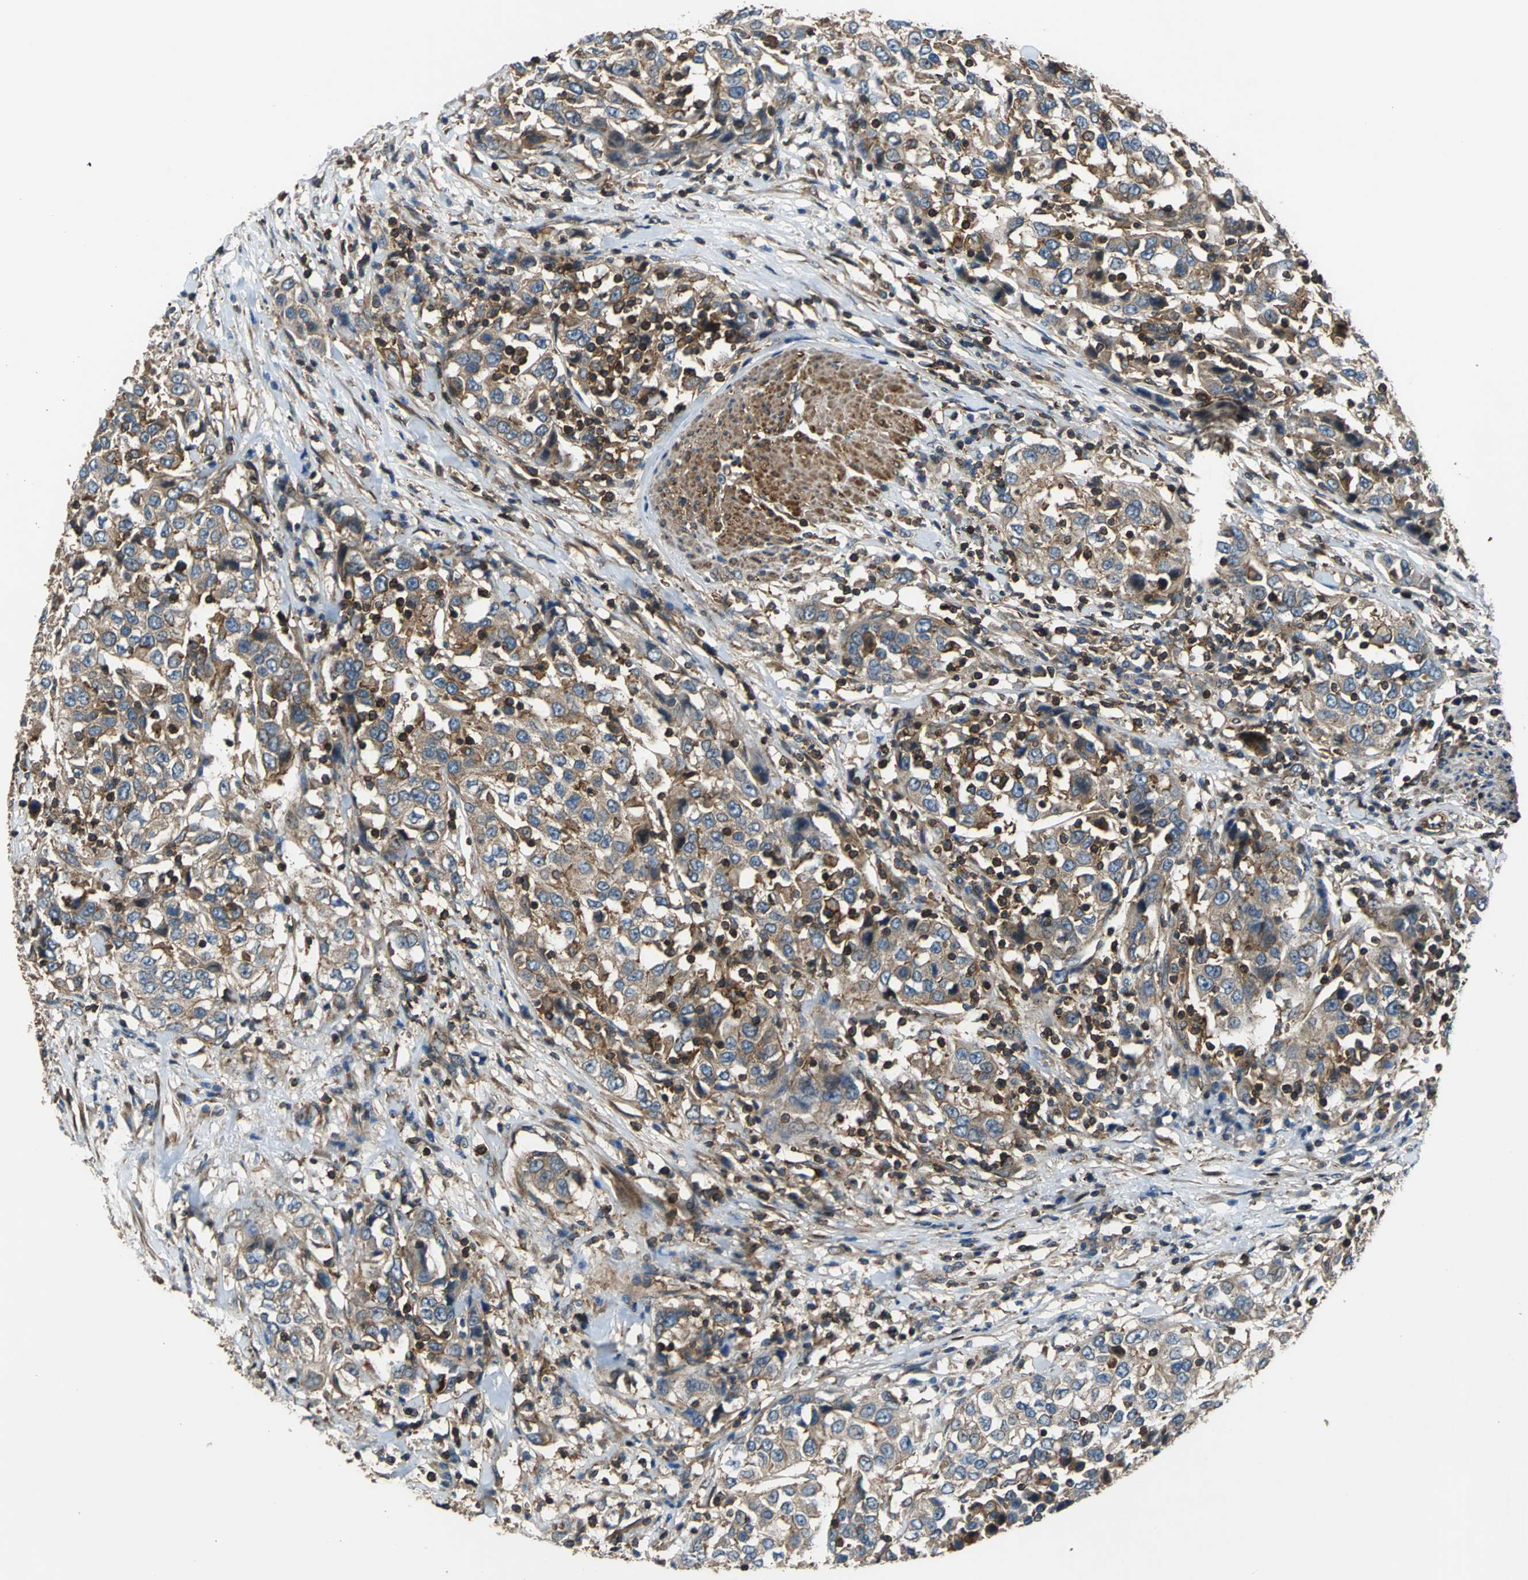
{"staining": {"intensity": "moderate", "quantity": ">75%", "location": "cytoplasmic/membranous"}, "tissue": "urothelial cancer", "cell_type": "Tumor cells", "image_type": "cancer", "snomed": [{"axis": "morphology", "description": "Urothelial carcinoma, High grade"}, {"axis": "topography", "description": "Urinary bladder"}], "caption": "Immunohistochemistry (DAB) staining of high-grade urothelial carcinoma displays moderate cytoplasmic/membranous protein staining in about >75% of tumor cells.", "gene": "PARVA", "patient": {"sex": "female", "age": 80}}